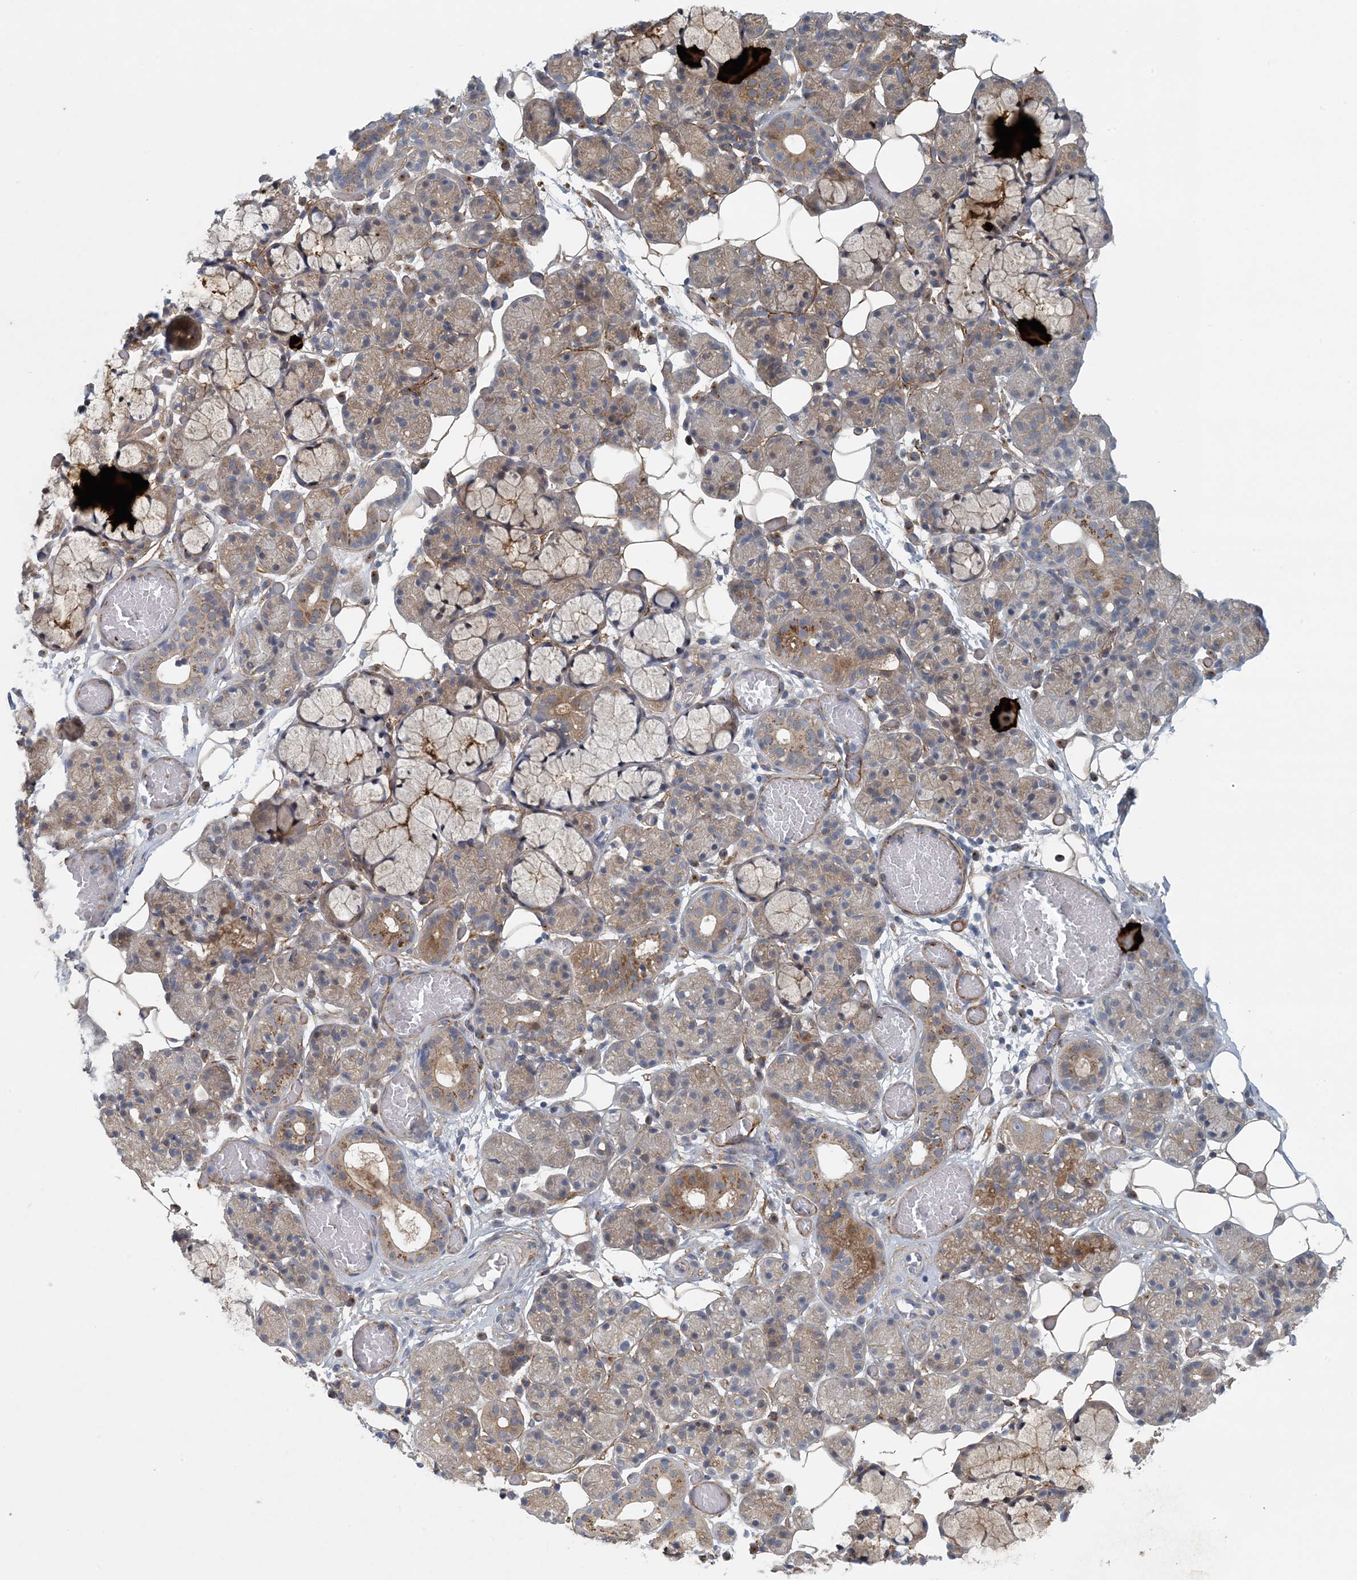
{"staining": {"intensity": "moderate", "quantity": "25%-75%", "location": "cytoplasmic/membranous"}, "tissue": "salivary gland", "cell_type": "Glandular cells", "image_type": "normal", "snomed": [{"axis": "morphology", "description": "Normal tissue, NOS"}, {"axis": "topography", "description": "Salivary gland"}], "caption": "This photomicrograph reveals immunohistochemistry staining of unremarkable salivary gland, with medium moderate cytoplasmic/membranous positivity in approximately 25%-75% of glandular cells.", "gene": "HIKESHI", "patient": {"sex": "male", "age": 63}}